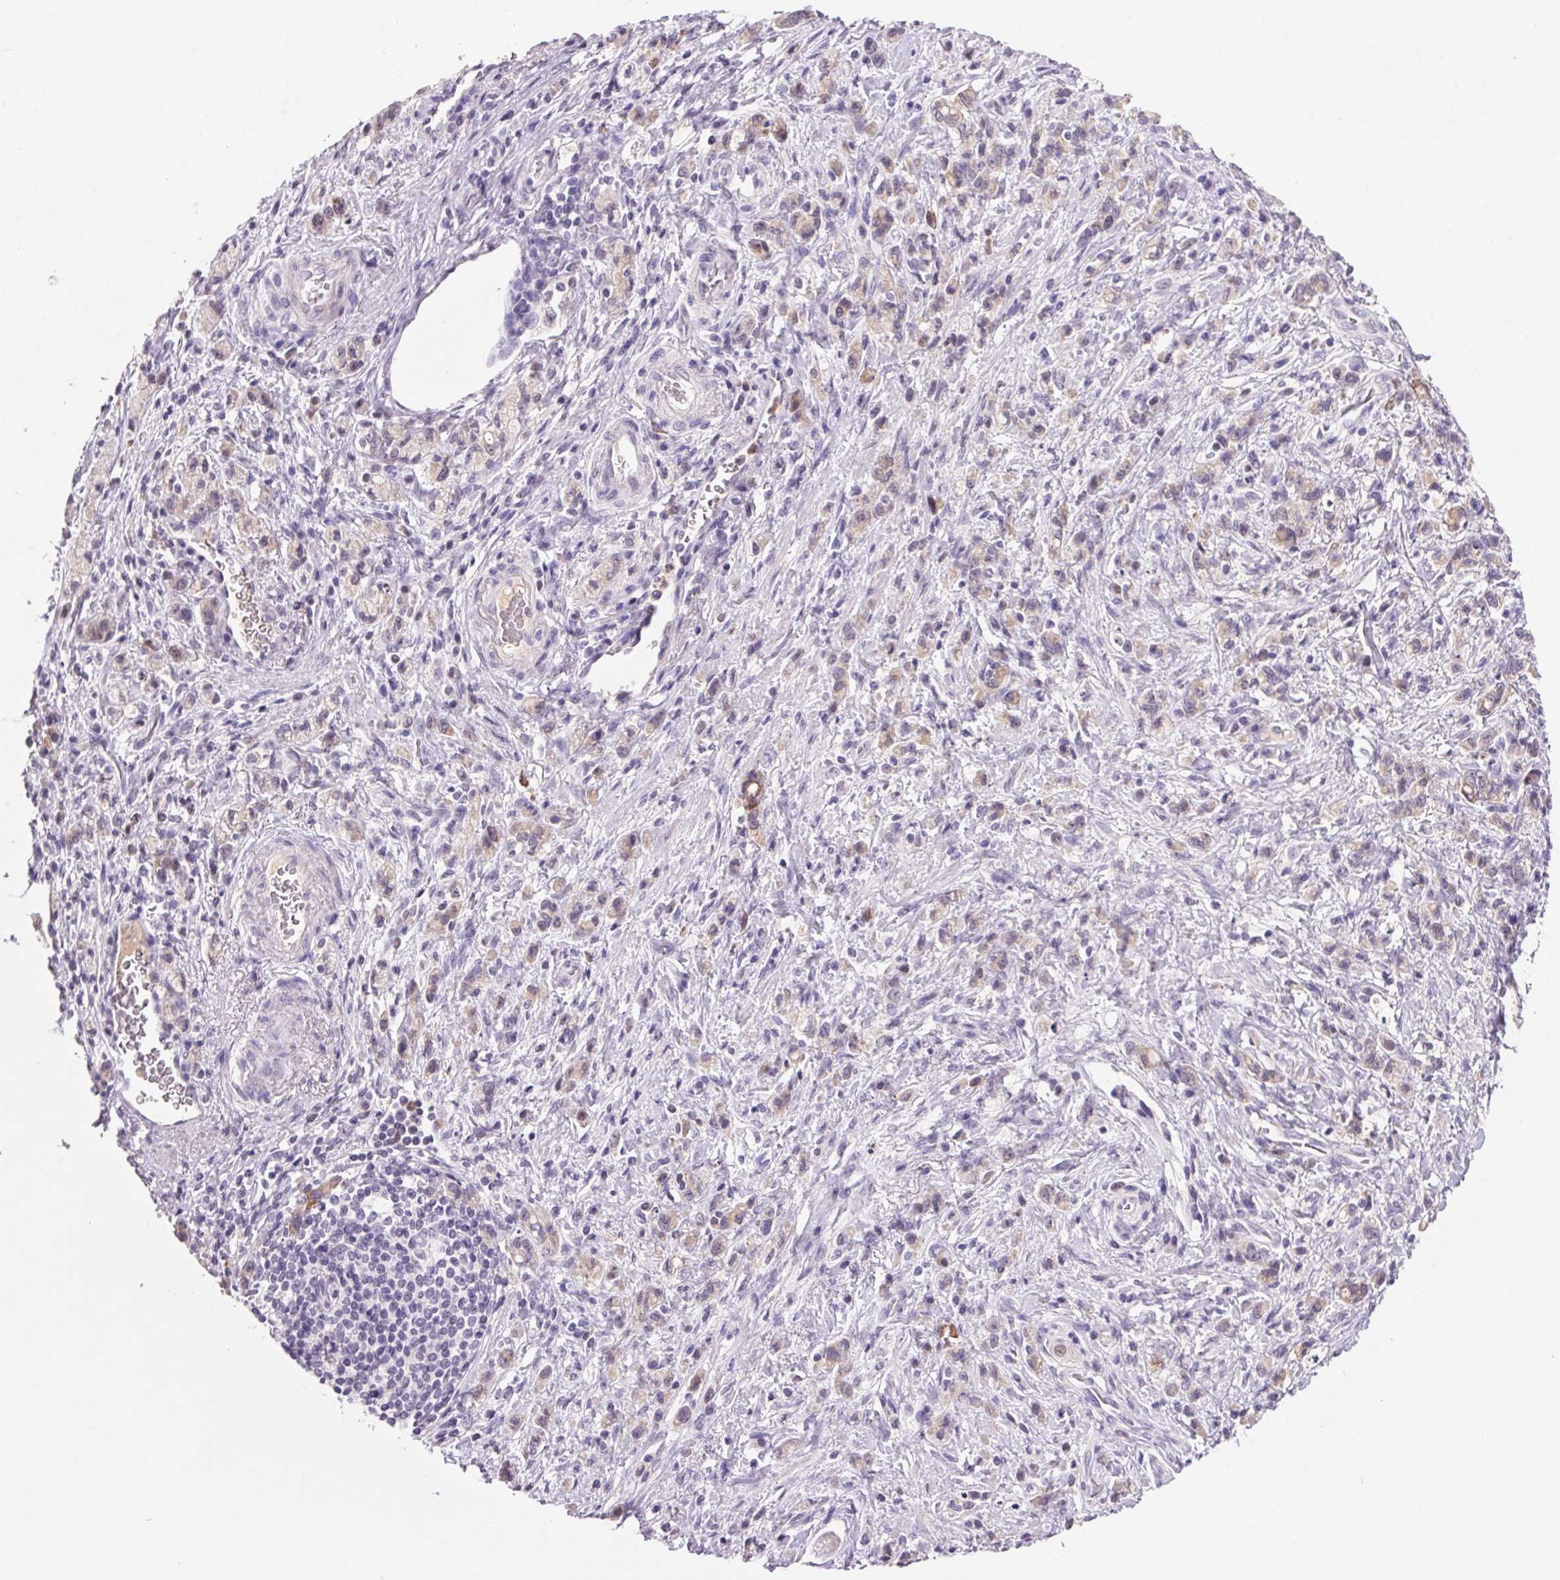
{"staining": {"intensity": "weak", "quantity": "<25%", "location": "cytoplasmic/membranous"}, "tissue": "stomach cancer", "cell_type": "Tumor cells", "image_type": "cancer", "snomed": [{"axis": "morphology", "description": "Adenocarcinoma, NOS"}, {"axis": "topography", "description": "Stomach"}], "caption": "A histopathology image of human adenocarcinoma (stomach) is negative for staining in tumor cells. (DAB immunohistochemistry (IHC) visualized using brightfield microscopy, high magnification).", "gene": "TRDN", "patient": {"sex": "male", "age": 77}}